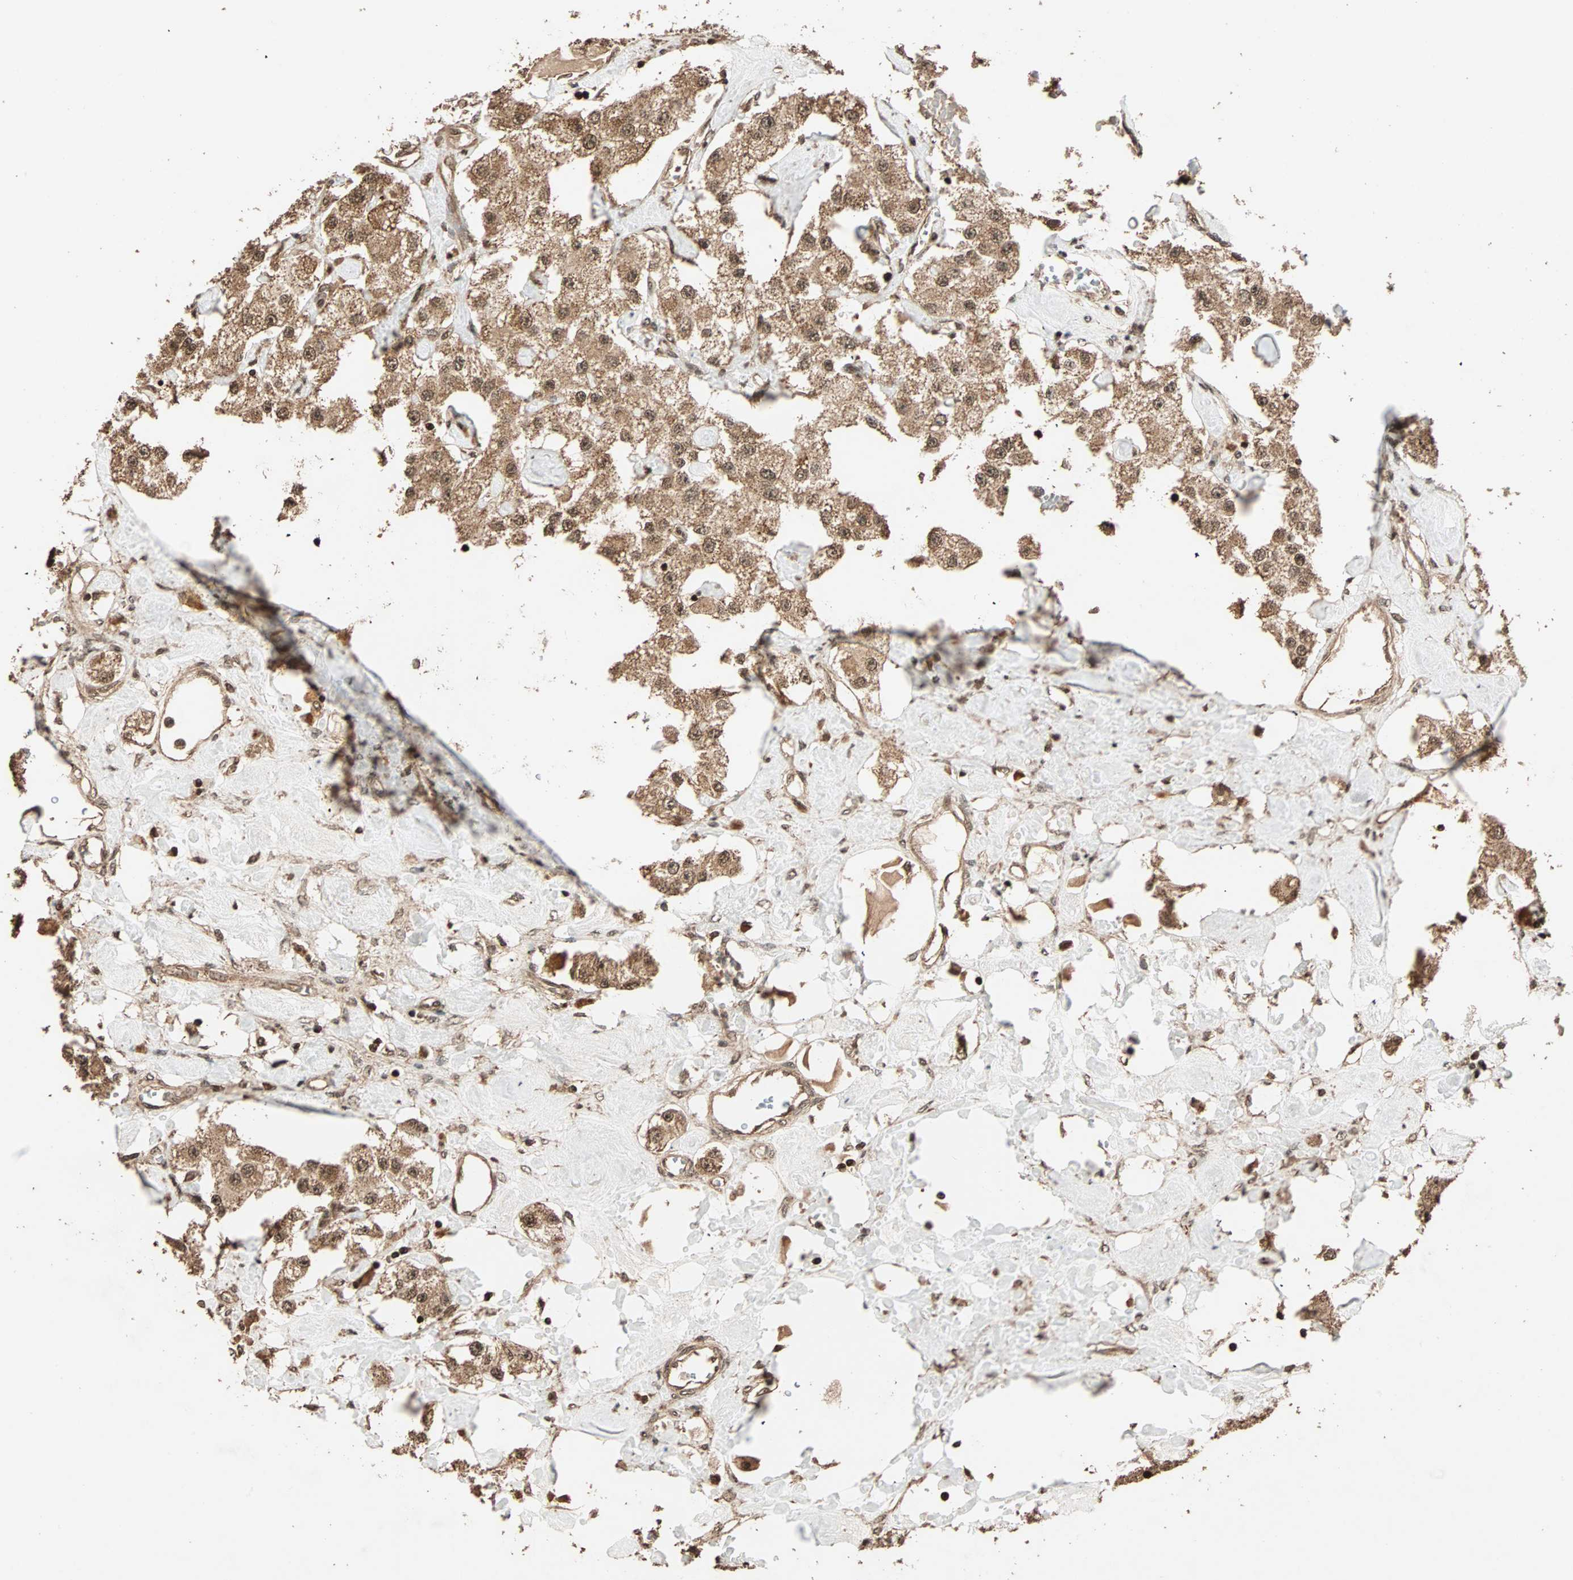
{"staining": {"intensity": "moderate", "quantity": ">75%", "location": "cytoplasmic/membranous"}, "tissue": "carcinoid", "cell_type": "Tumor cells", "image_type": "cancer", "snomed": [{"axis": "morphology", "description": "Carcinoid, malignant, NOS"}, {"axis": "topography", "description": "Pancreas"}], "caption": "Immunohistochemistry photomicrograph of human carcinoid stained for a protein (brown), which reveals medium levels of moderate cytoplasmic/membranous staining in about >75% of tumor cells.", "gene": "ALKBH5", "patient": {"sex": "male", "age": 41}}